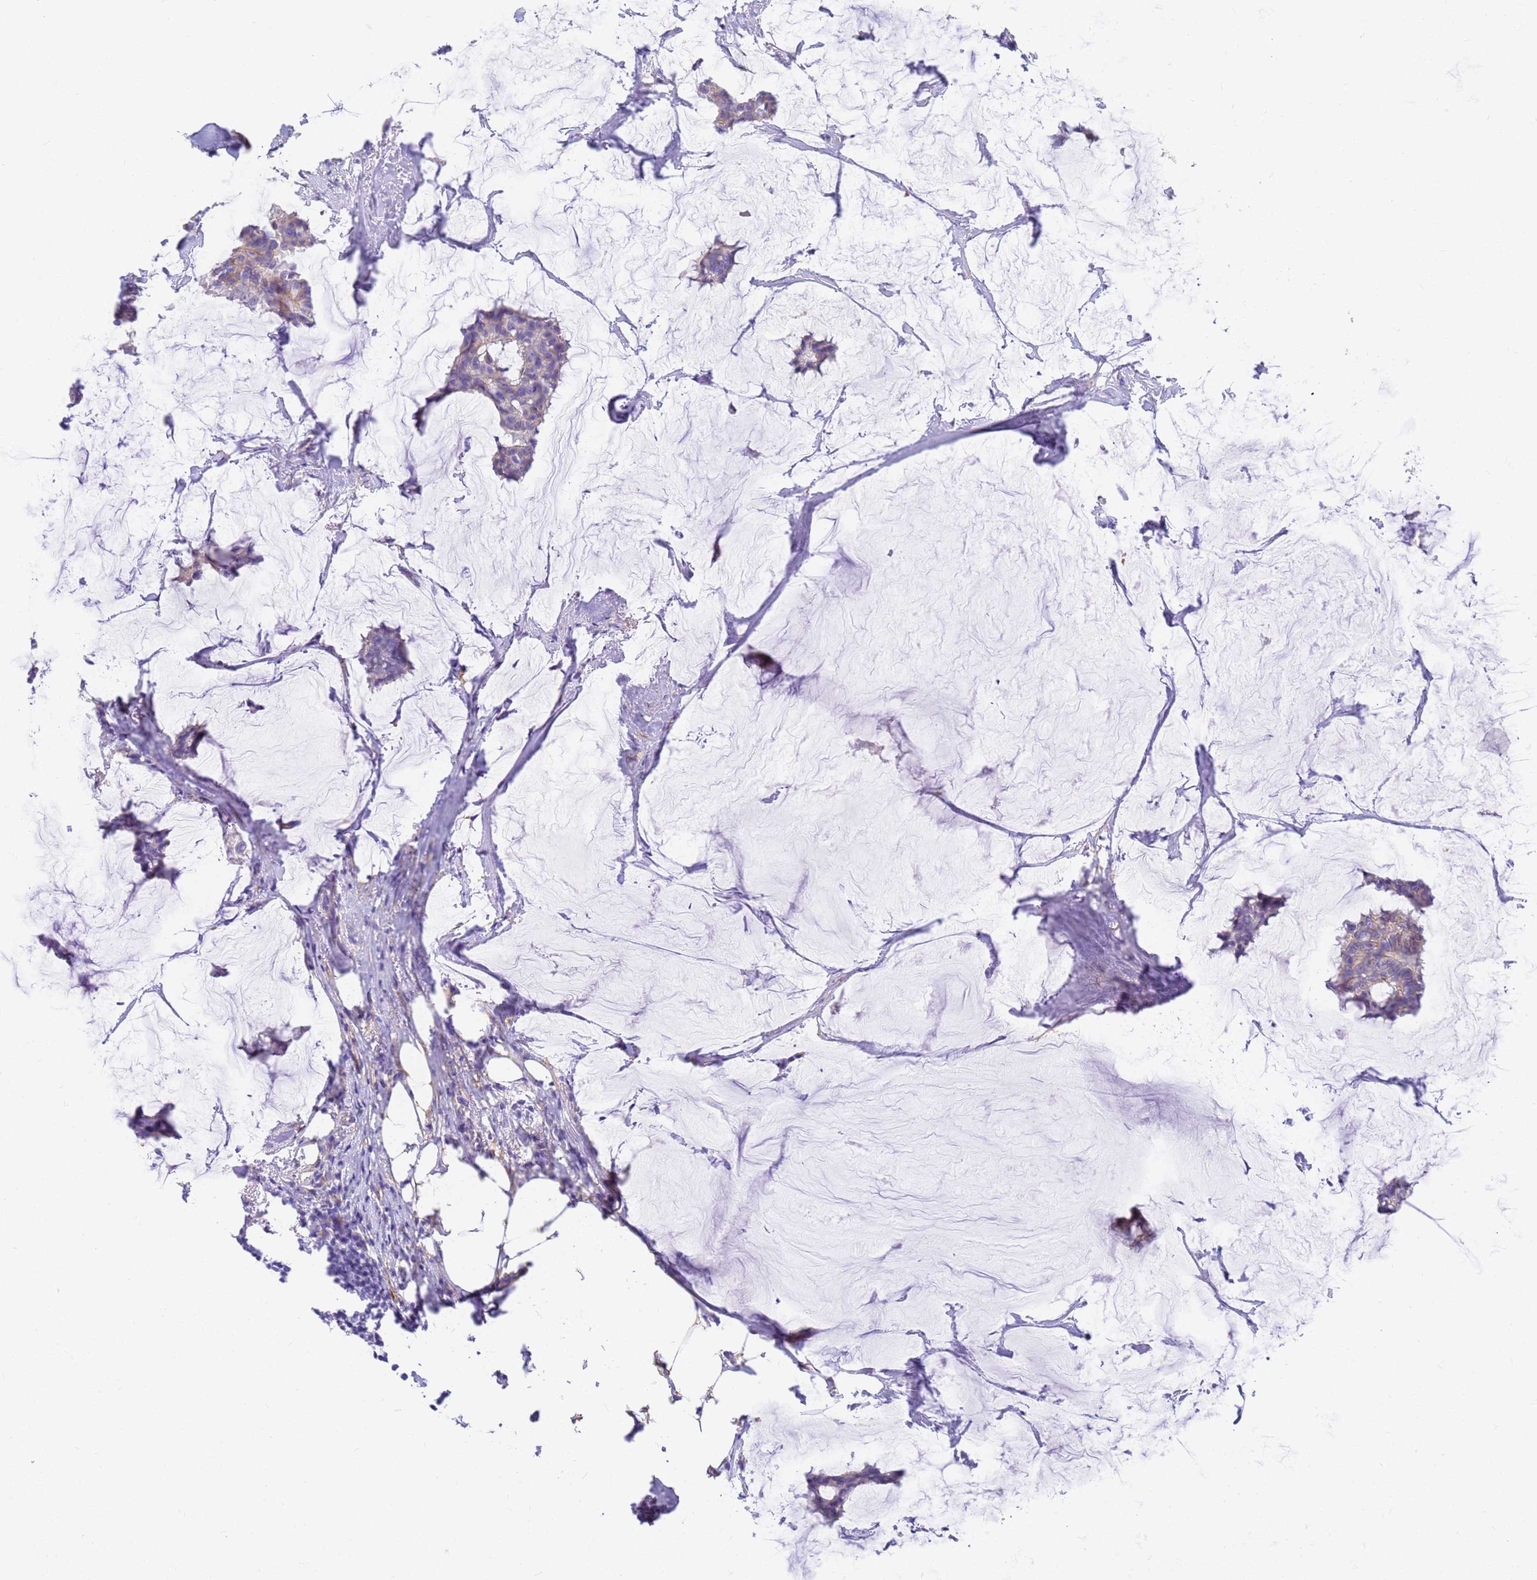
{"staining": {"intensity": "negative", "quantity": "none", "location": "none"}, "tissue": "breast cancer", "cell_type": "Tumor cells", "image_type": "cancer", "snomed": [{"axis": "morphology", "description": "Duct carcinoma"}, {"axis": "topography", "description": "Breast"}], "caption": "An image of human breast infiltrating ductal carcinoma is negative for staining in tumor cells. The staining was performed using DAB (3,3'-diaminobenzidine) to visualize the protein expression in brown, while the nuclei were stained in blue with hematoxylin (Magnification: 20x).", "gene": "MVB12A", "patient": {"sex": "female", "age": 93}}